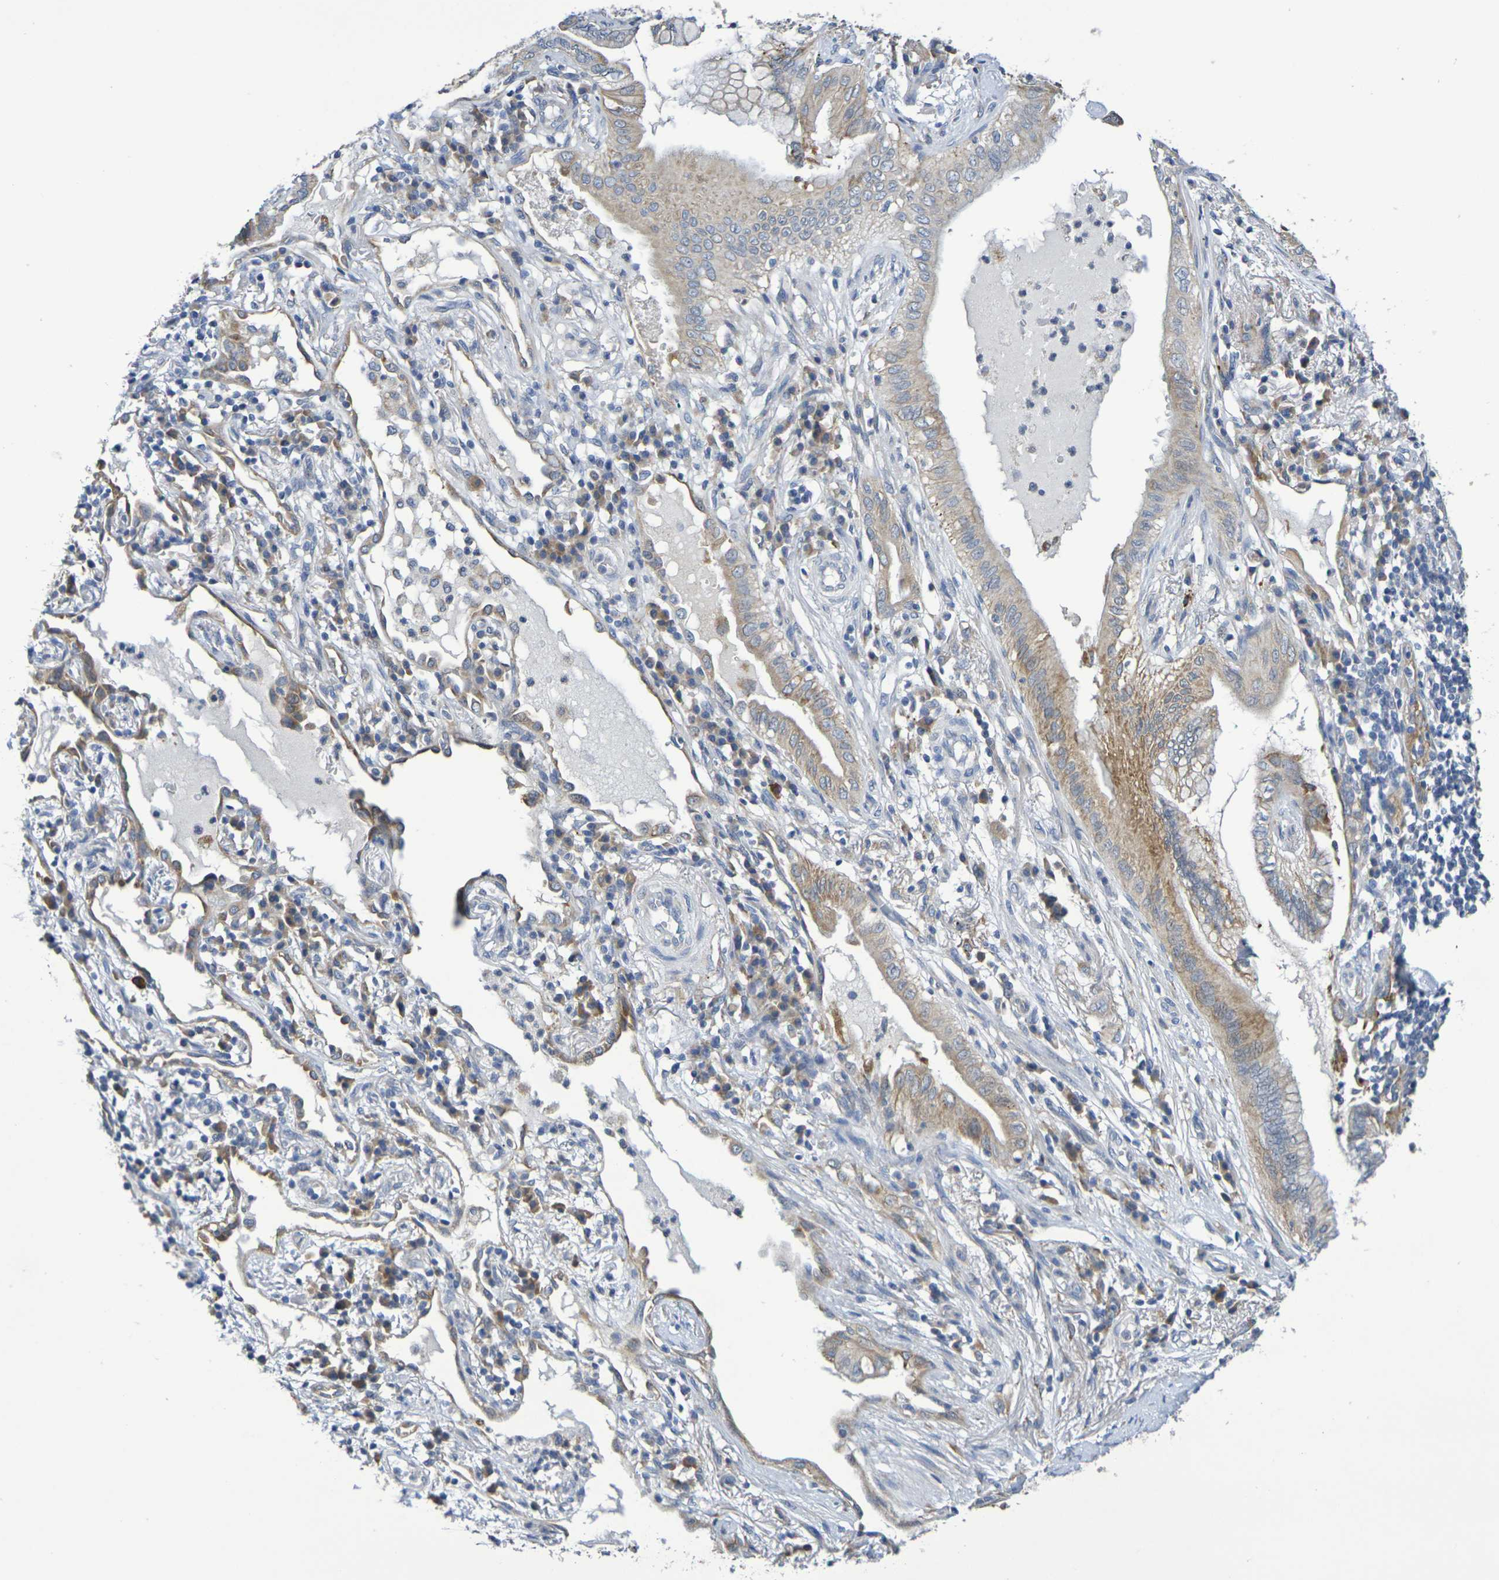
{"staining": {"intensity": "moderate", "quantity": "<25%", "location": "cytoplasmic/membranous"}, "tissue": "lung cancer", "cell_type": "Tumor cells", "image_type": "cancer", "snomed": [{"axis": "morphology", "description": "Adenocarcinoma, NOS"}, {"axis": "topography", "description": "Lung"}], "caption": "This is an image of immunohistochemistry staining of adenocarcinoma (lung), which shows moderate expression in the cytoplasmic/membranous of tumor cells.", "gene": "SDC4", "patient": {"sex": "female", "age": 70}}